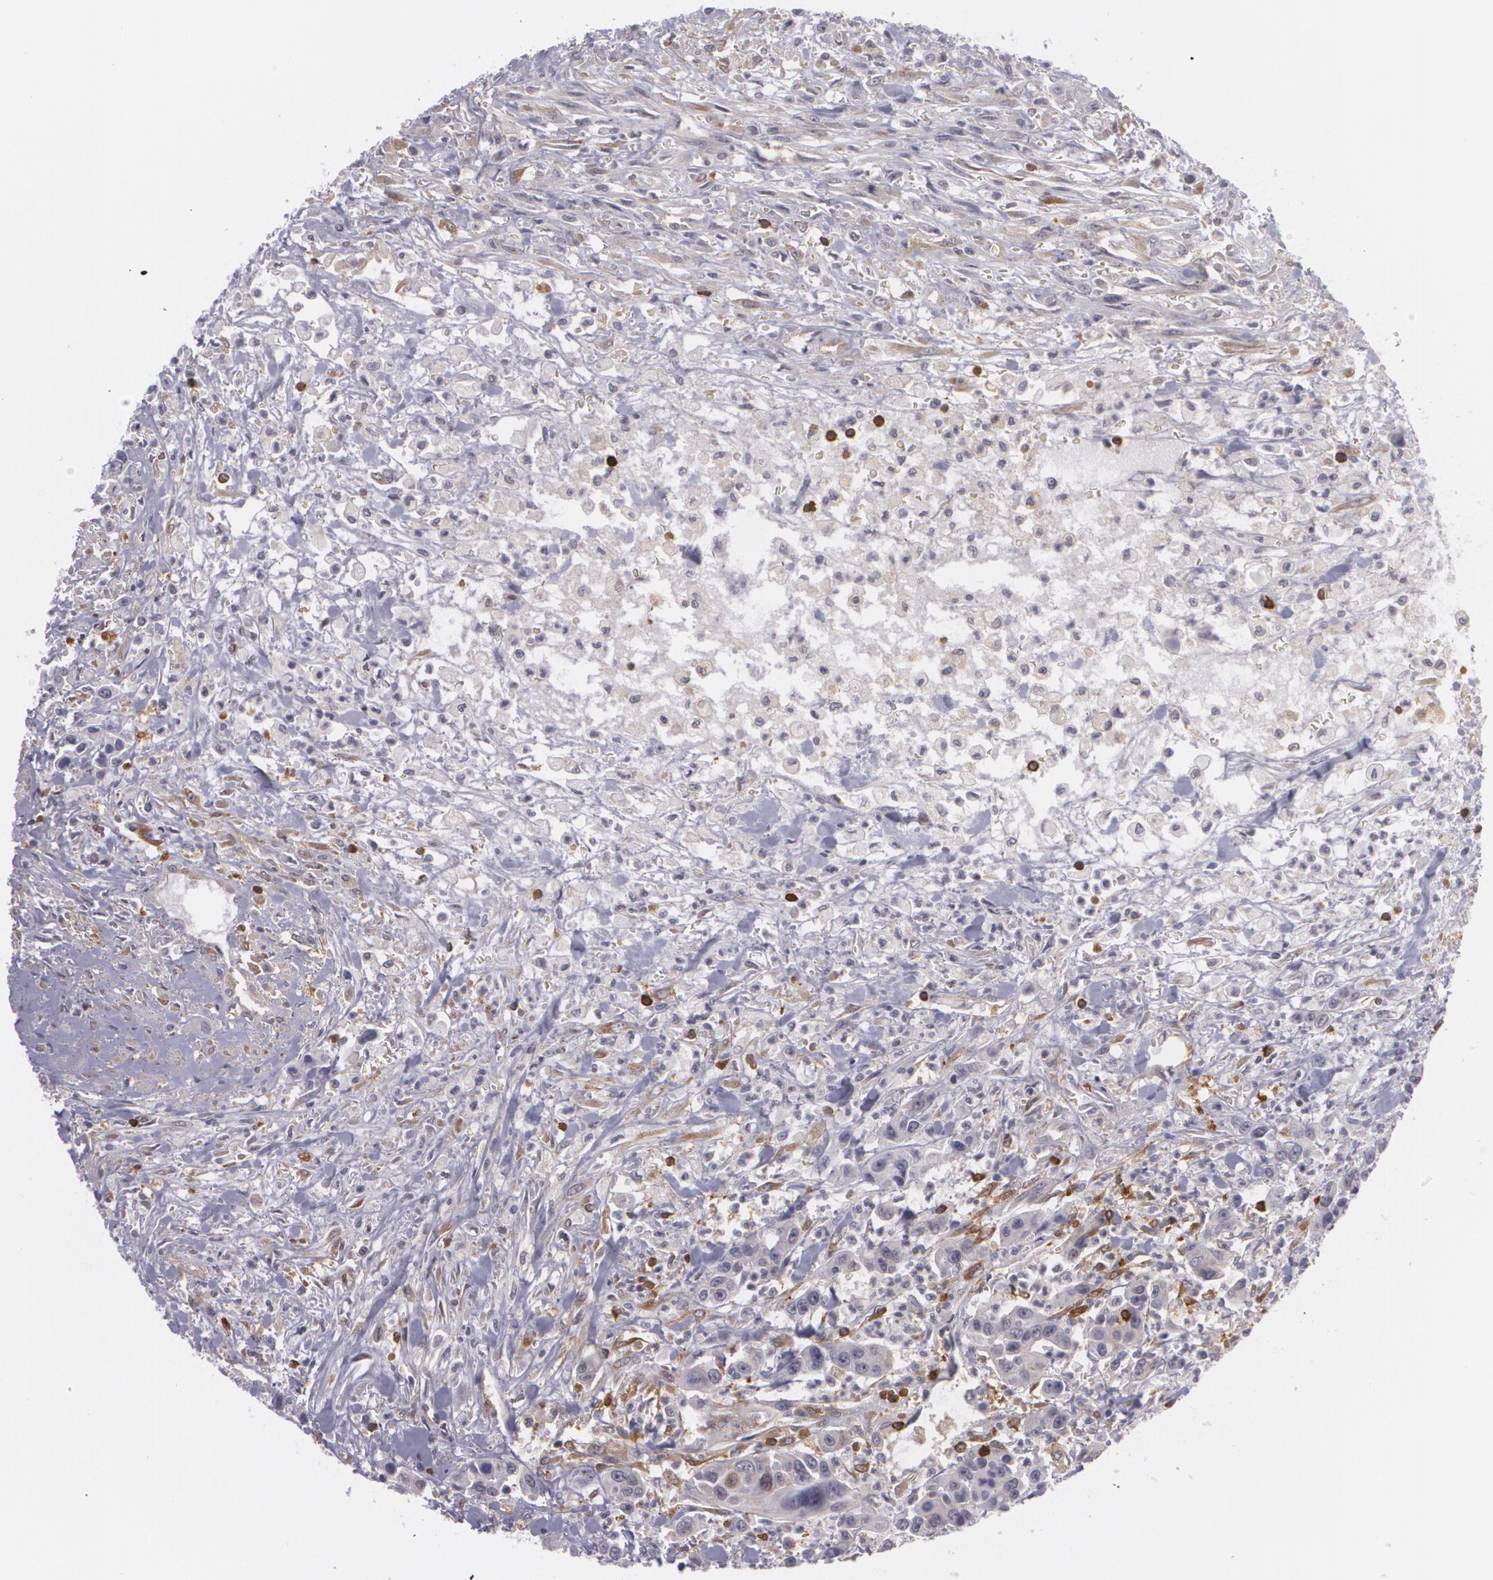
{"staining": {"intensity": "weak", "quantity": "<25%", "location": "cytoplasmic/membranous"}, "tissue": "urothelial cancer", "cell_type": "Tumor cells", "image_type": "cancer", "snomed": [{"axis": "morphology", "description": "Urothelial carcinoma, High grade"}, {"axis": "topography", "description": "Urinary bladder"}], "caption": "This is an immunohistochemistry histopathology image of human high-grade urothelial carcinoma. There is no positivity in tumor cells.", "gene": "BIN1", "patient": {"sex": "male", "age": 86}}